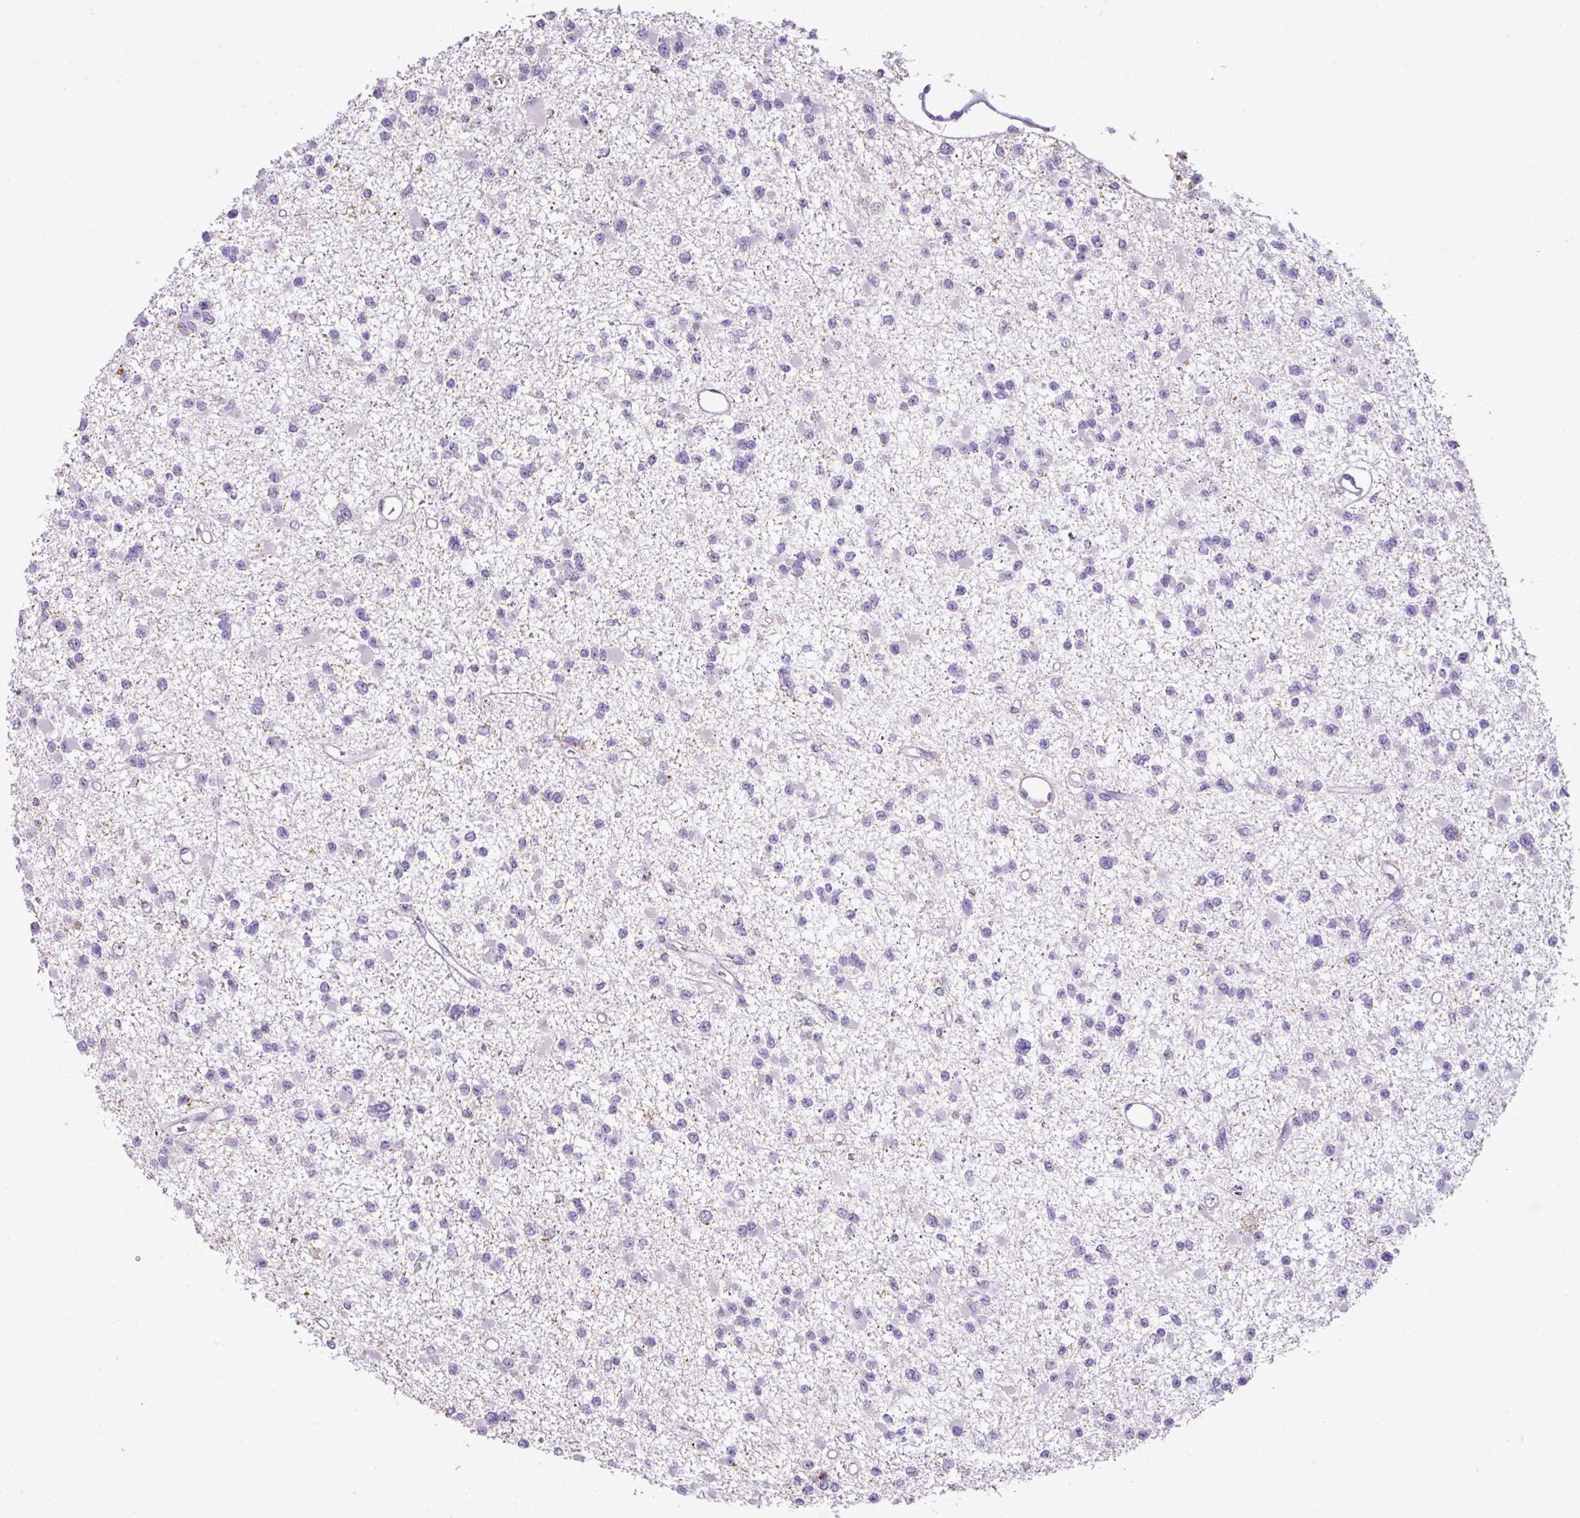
{"staining": {"intensity": "negative", "quantity": "none", "location": "none"}, "tissue": "glioma", "cell_type": "Tumor cells", "image_type": "cancer", "snomed": [{"axis": "morphology", "description": "Glioma, malignant, Low grade"}, {"axis": "topography", "description": "Brain"}], "caption": "IHC of glioma demonstrates no staining in tumor cells. (DAB (3,3'-diaminobenzidine) immunohistochemistry (IHC) visualized using brightfield microscopy, high magnification).", "gene": "KCNJ11", "patient": {"sex": "female", "age": 22}}